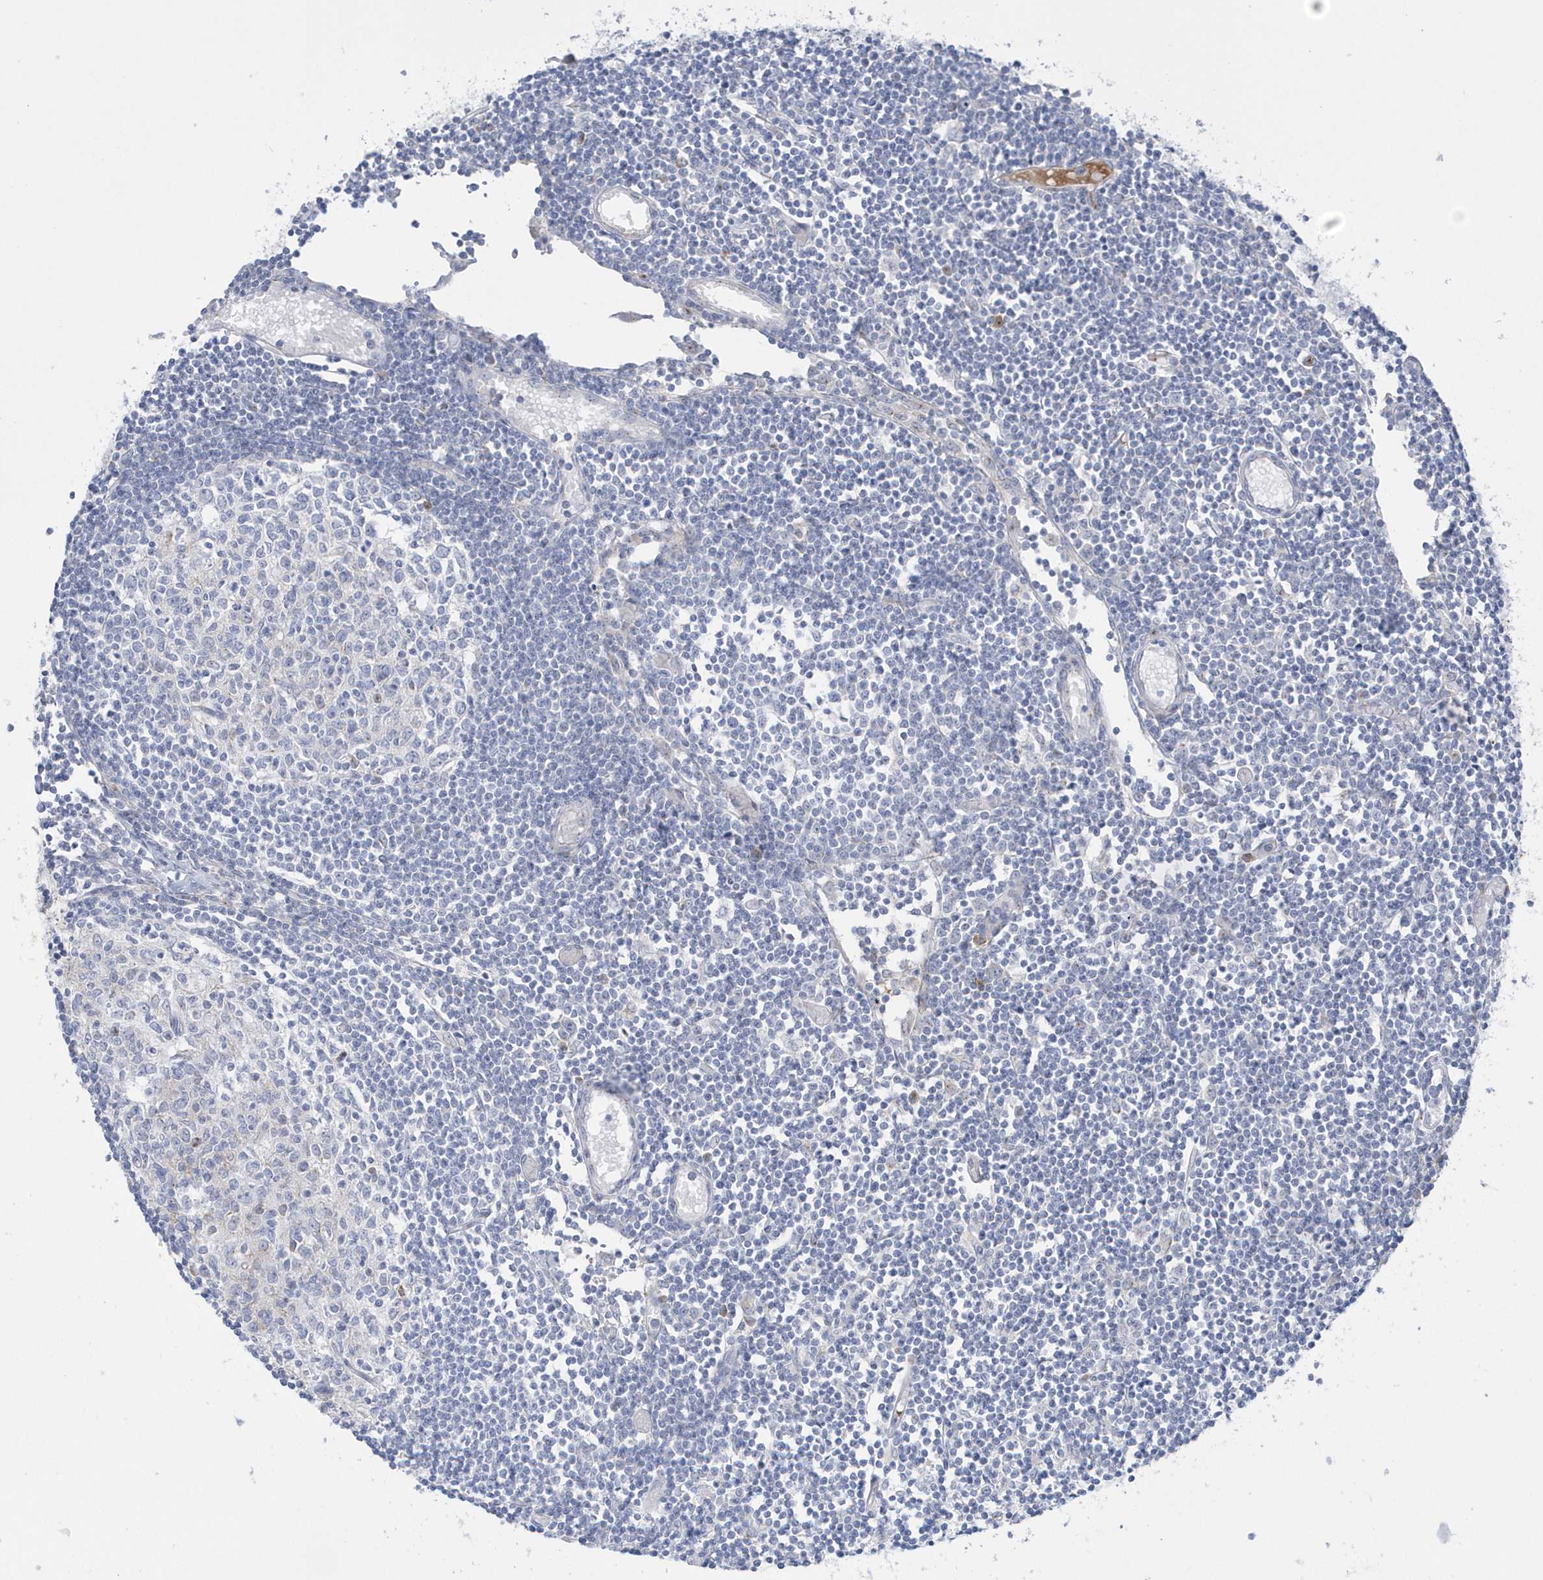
{"staining": {"intensity": "negative", "quantity": "none", "location": "none"}, "tissue": "lymph node", "cell_type": "Germinal center cells", "image_type": "normal", "snomed": [{"axis": "morphology", "description": "Normal tissue, NOS"}, {"axis": "topography", "description": "Lymph node"}], "caption": "Protein analysis of normal lymph node demonstrates no significant positivity in germinal center cells.", "gene": "SEMA3D", "patient": {"sex": "female", "age": 11}}